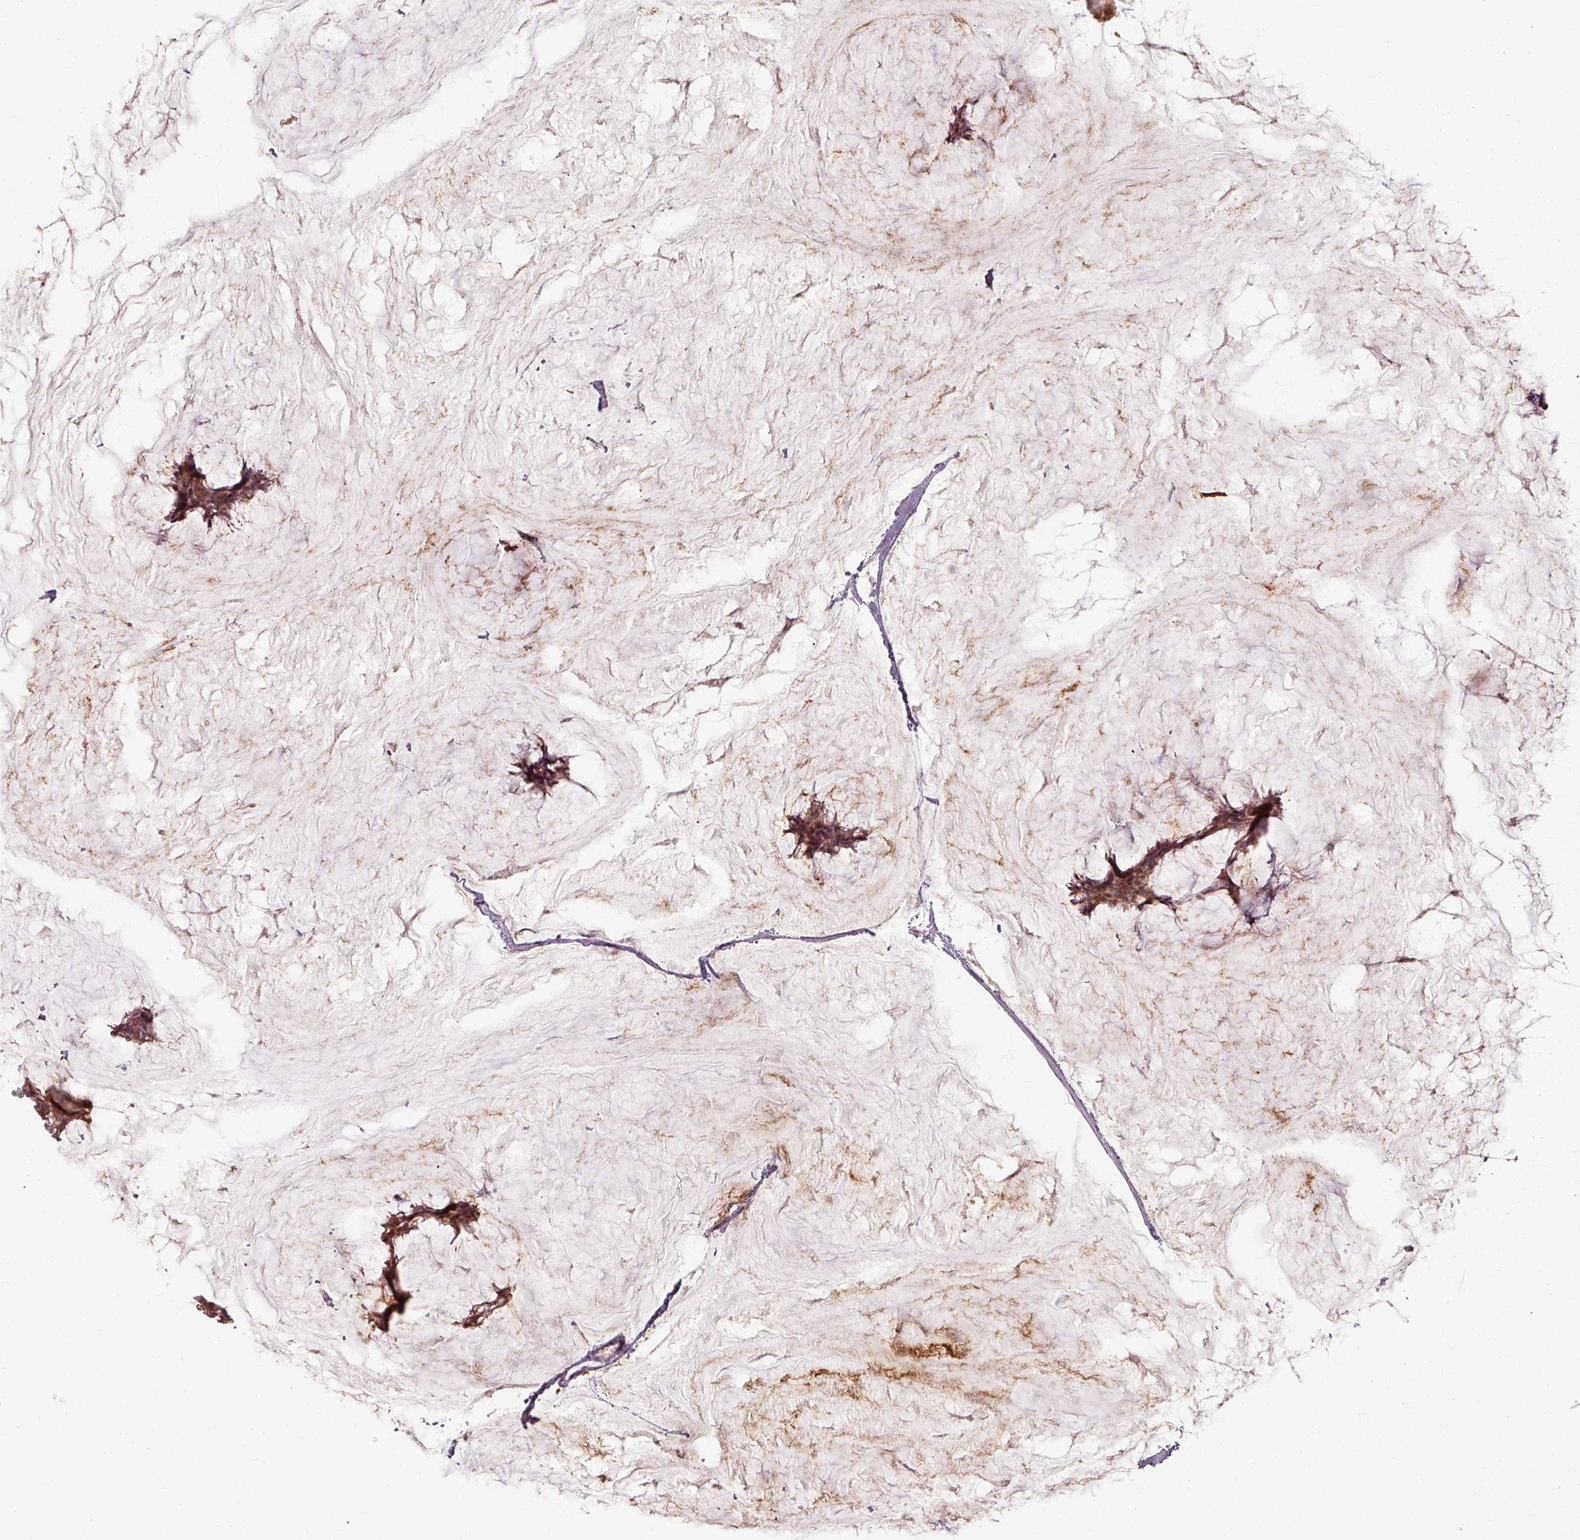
{"staining": {"intensity": "moderate", "quantity": ">75%", "location": "cytoplasmic/membranous,nuclear"}, "tissue": "breast cancer", "cell_type": "Tumor cells", "image_type": "cancer", "snomed": [{"axis": "morphology", "description": "Duct carcinoma"}, {"axis": "topography", "description": "Breast"}], "caption": "Protein expression by immunohistochemistry demonstrates moderate cytoplasmic/membranous and nuclear expression in approximately >75% of tumor cells in invasive ductal carcinoma (breast). Nuclei are stained in blue.", "gene": "CLIC1", "patient": {"sex": "female", "age": 93}}